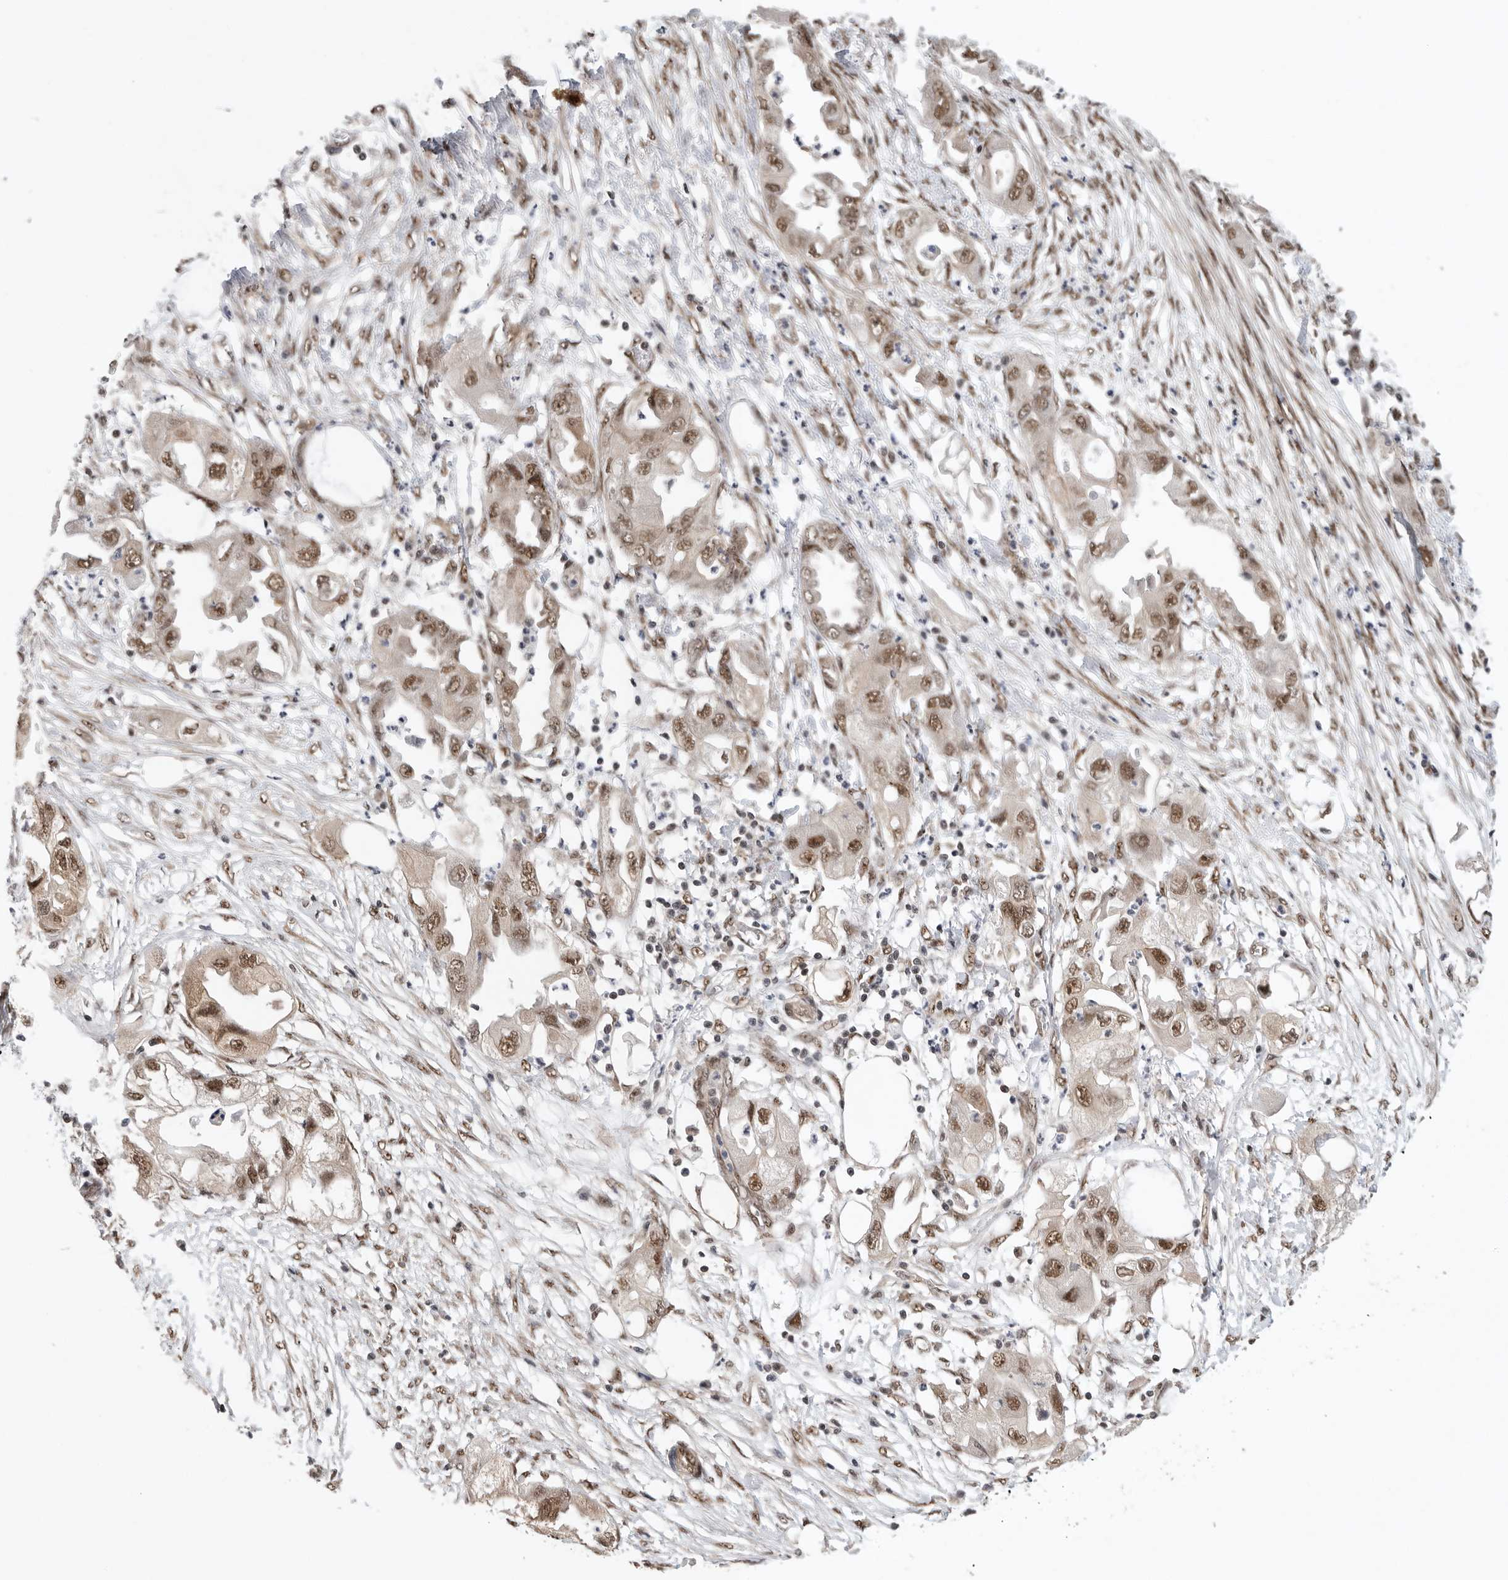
{"staining": {"intensity": "moderate", "quantity": ">75%", "location": "nuclear"}, "tissue": "endometrial cancer", "cell_type": "Tumor cells", "image_type": "cancer", "snomed": [{"axis": "morphology", "description": "Adenocarcinoma, NOS"}, {"axis": "morphology", "description": "Adenocarcinoma, metastatic, NOS"}, {"axis": "topography", "description": "Adipose tissue"}, {"axis": "topography", "description": "Endometrium"}], "caption": "Endometrial adenocarcinoma tissue reveals moderate nuclear positivity in about >75% of tumor cells, visualized by immunohistochemistry. The staining was performed using DAB (3,3'-diaminobenzidine) to visualize the protein expression in brown, while the nuclei were stained in blue with hematoxylin (Magnification: 20x).", "gene": "VPS50", "patient": {"sex": "female", "age": 67}}